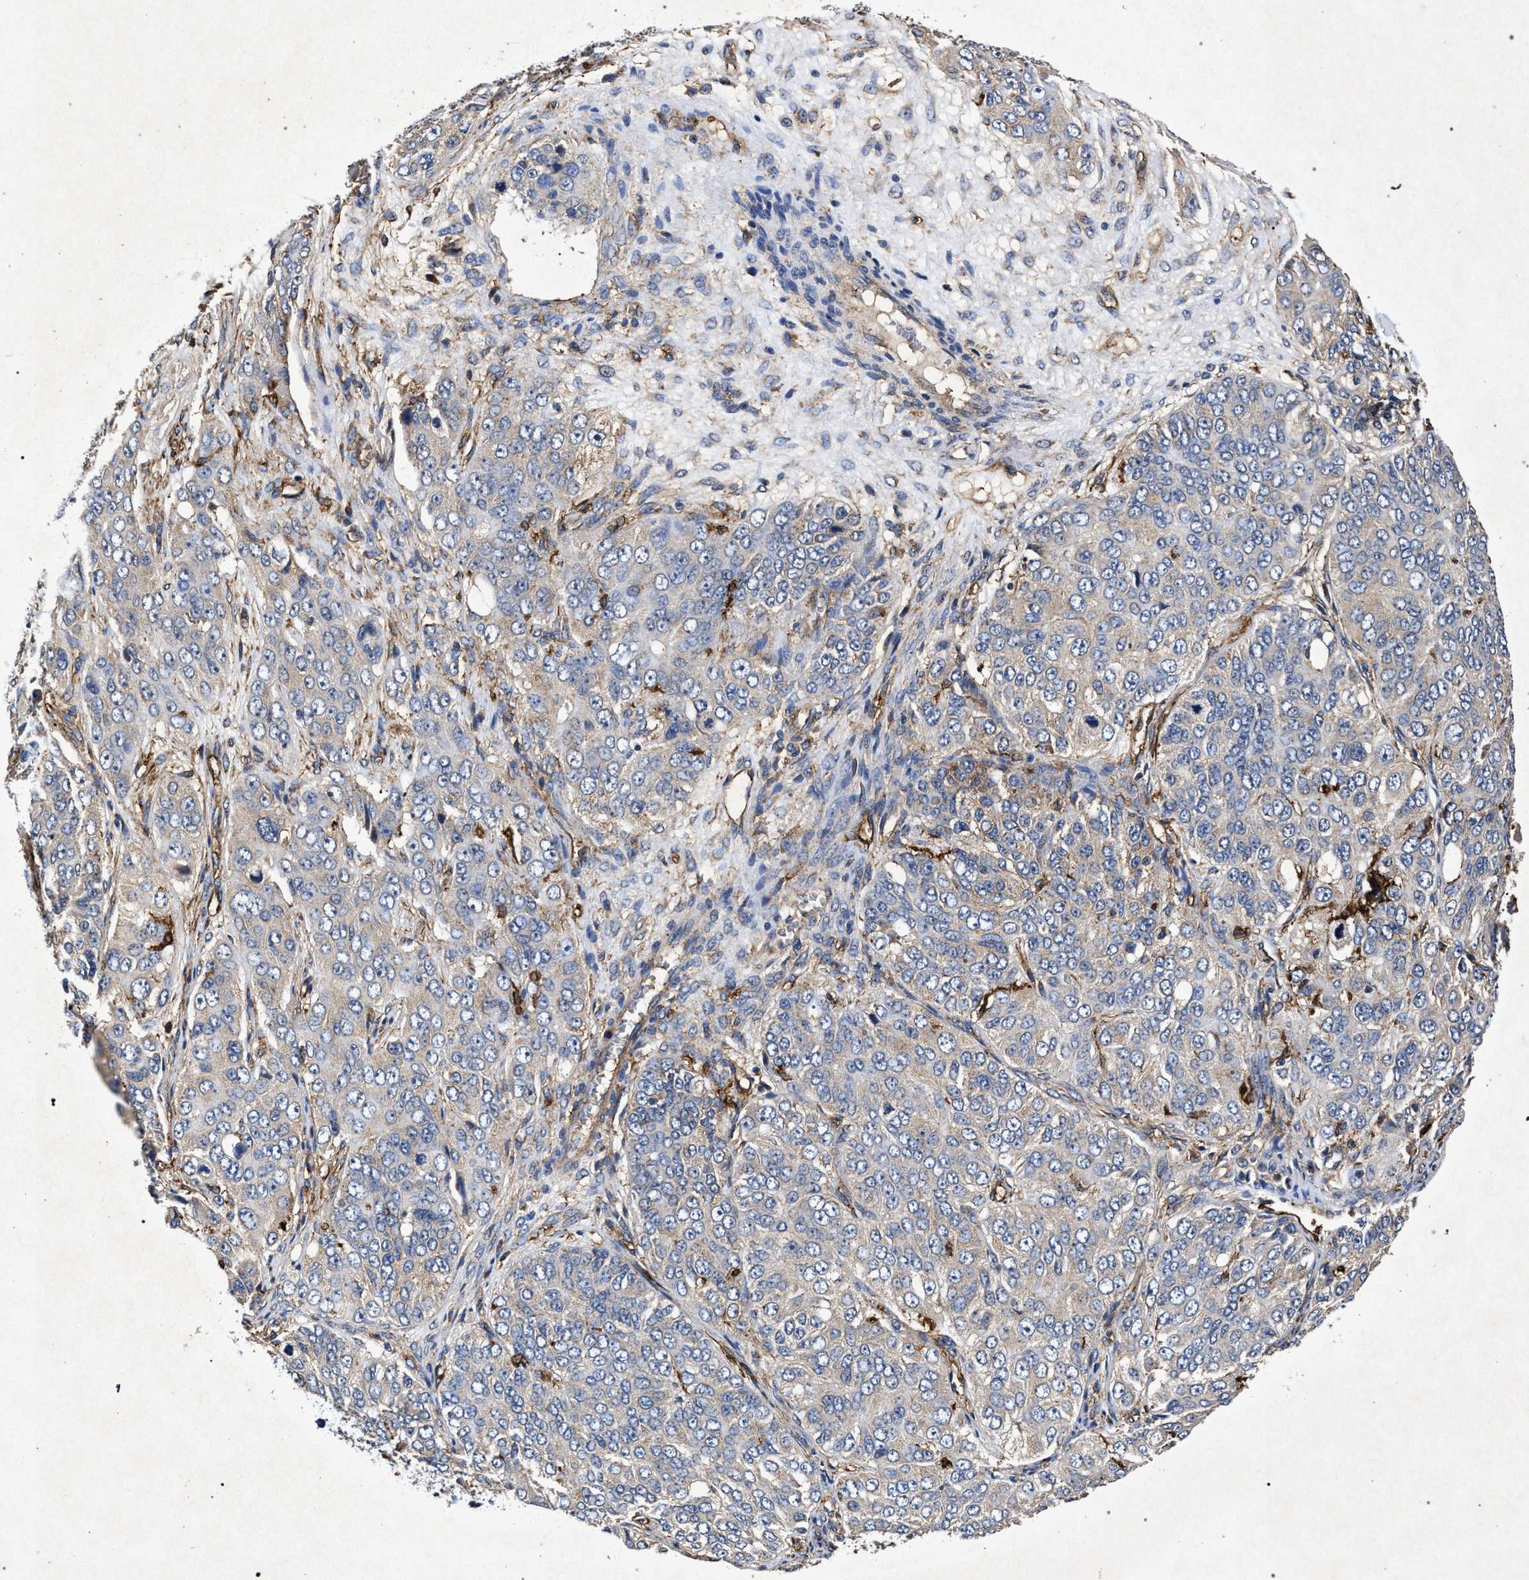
{"staining": {"intensity": "negative", "quantity": "none", "location": "none"}, "tissue": "ovarian cancer", "cell_type": "Tumor cells", "image_type": "cancer", "snomed": [{"axis": "morphology", "description": "Carcinoma, endometroid"}, {"axis": "topography", "description": "Ovary"}], "caption": "Ovarian cancer was stained to show a protein in brown. There is no significant expression in tumor cells.", "gene": "MARCKS", "patient": {"sex": "female", "age": 51}}